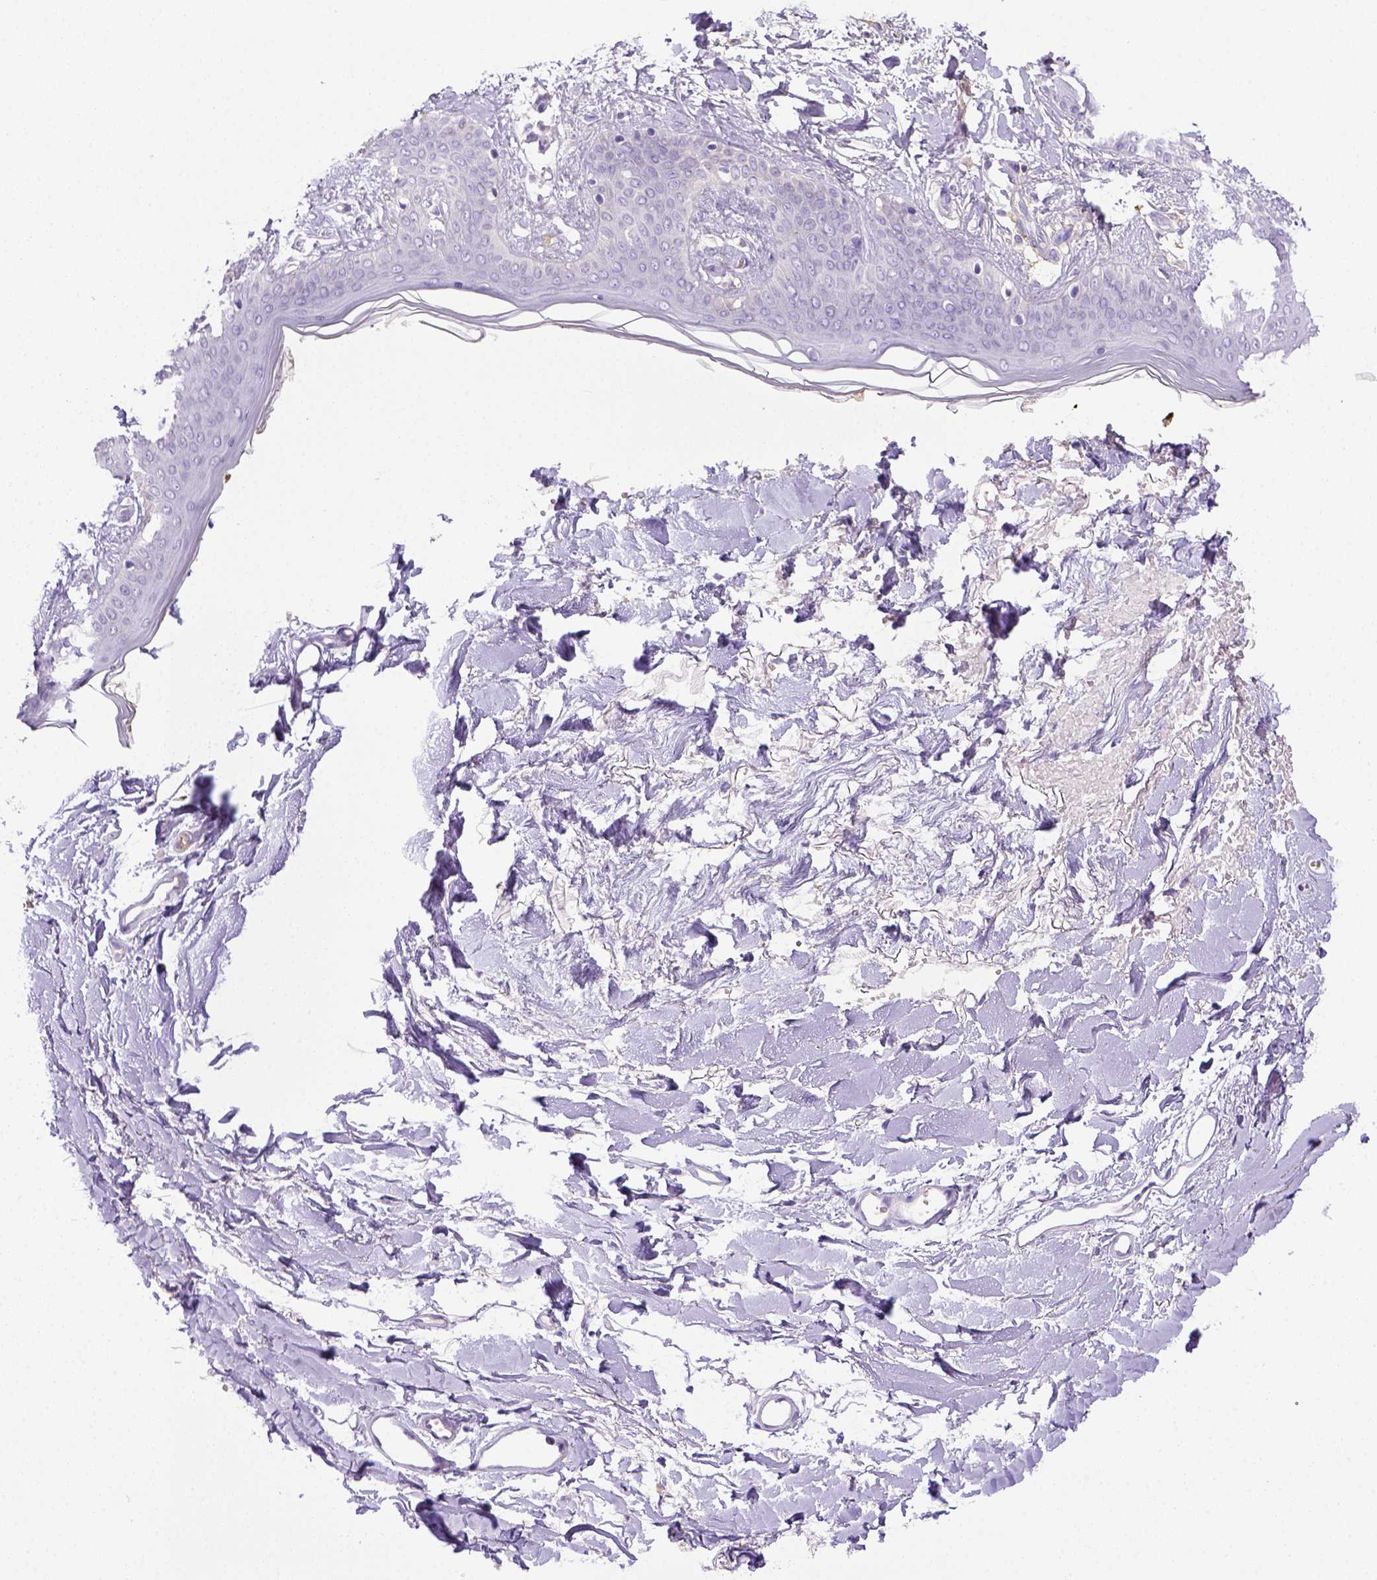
{"staining": {"intensity": "negative", "quantity": "none", "location": "none"}, "tissue": "skin", "cell_type": "Fibroblasts", "image_type": "normal", "snomed": [{"axis": "morphology", "description": "Normal tissue, NOS"}, {"axis": "topography", "description": "Skin"}], "caption": "High power microscopy image of an IHC micrograph of normal skin, revealing no significant positivity in fibroblasts. Nuclei are stained in blue.", "gene": "ITIH4", "patient": {"sex": "female", "age": 34}}